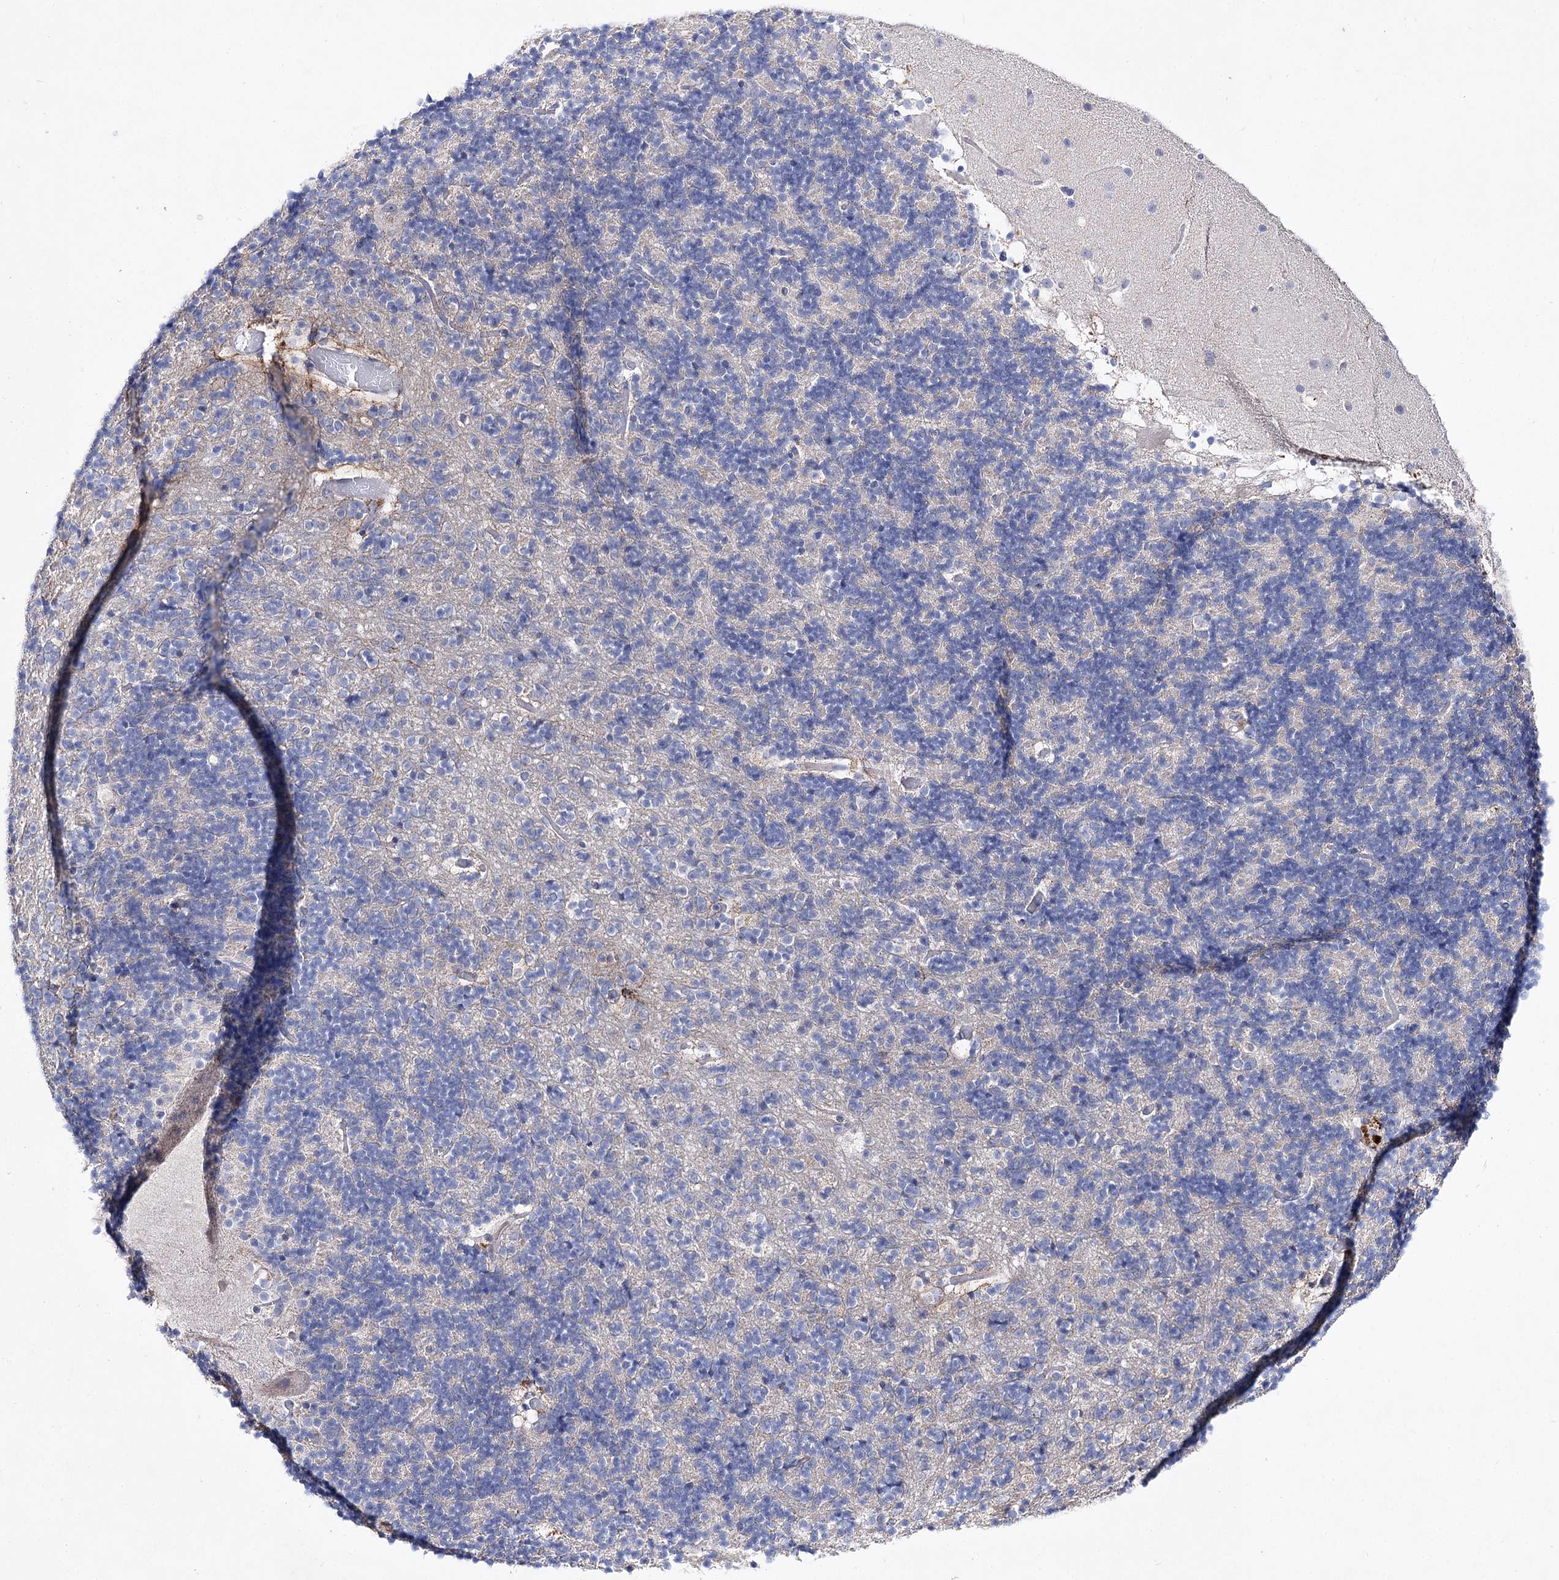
{"staining": {"intensity": "negative", "quantity": "none", "location": "none"}, "tissue": "cerebellum", "cell_type": "Cells in granular layer", "image_type": "normal", "snomed": [{"axis": "morphology", "description": "Normal tissue, NOS"}, {"axis": "topography", "description": "Cerebellum"}], "caption": "DAB (3,3'-diaminobenzidine) immunohistochemical staining of unremarkable cerebellum shows no significant expression in cells in granular layer. (Brightfield microscopy of DAB IHC at high magnification).", "gene": "LRRC14B", "patient": {"sex": "male", "age": 57}}